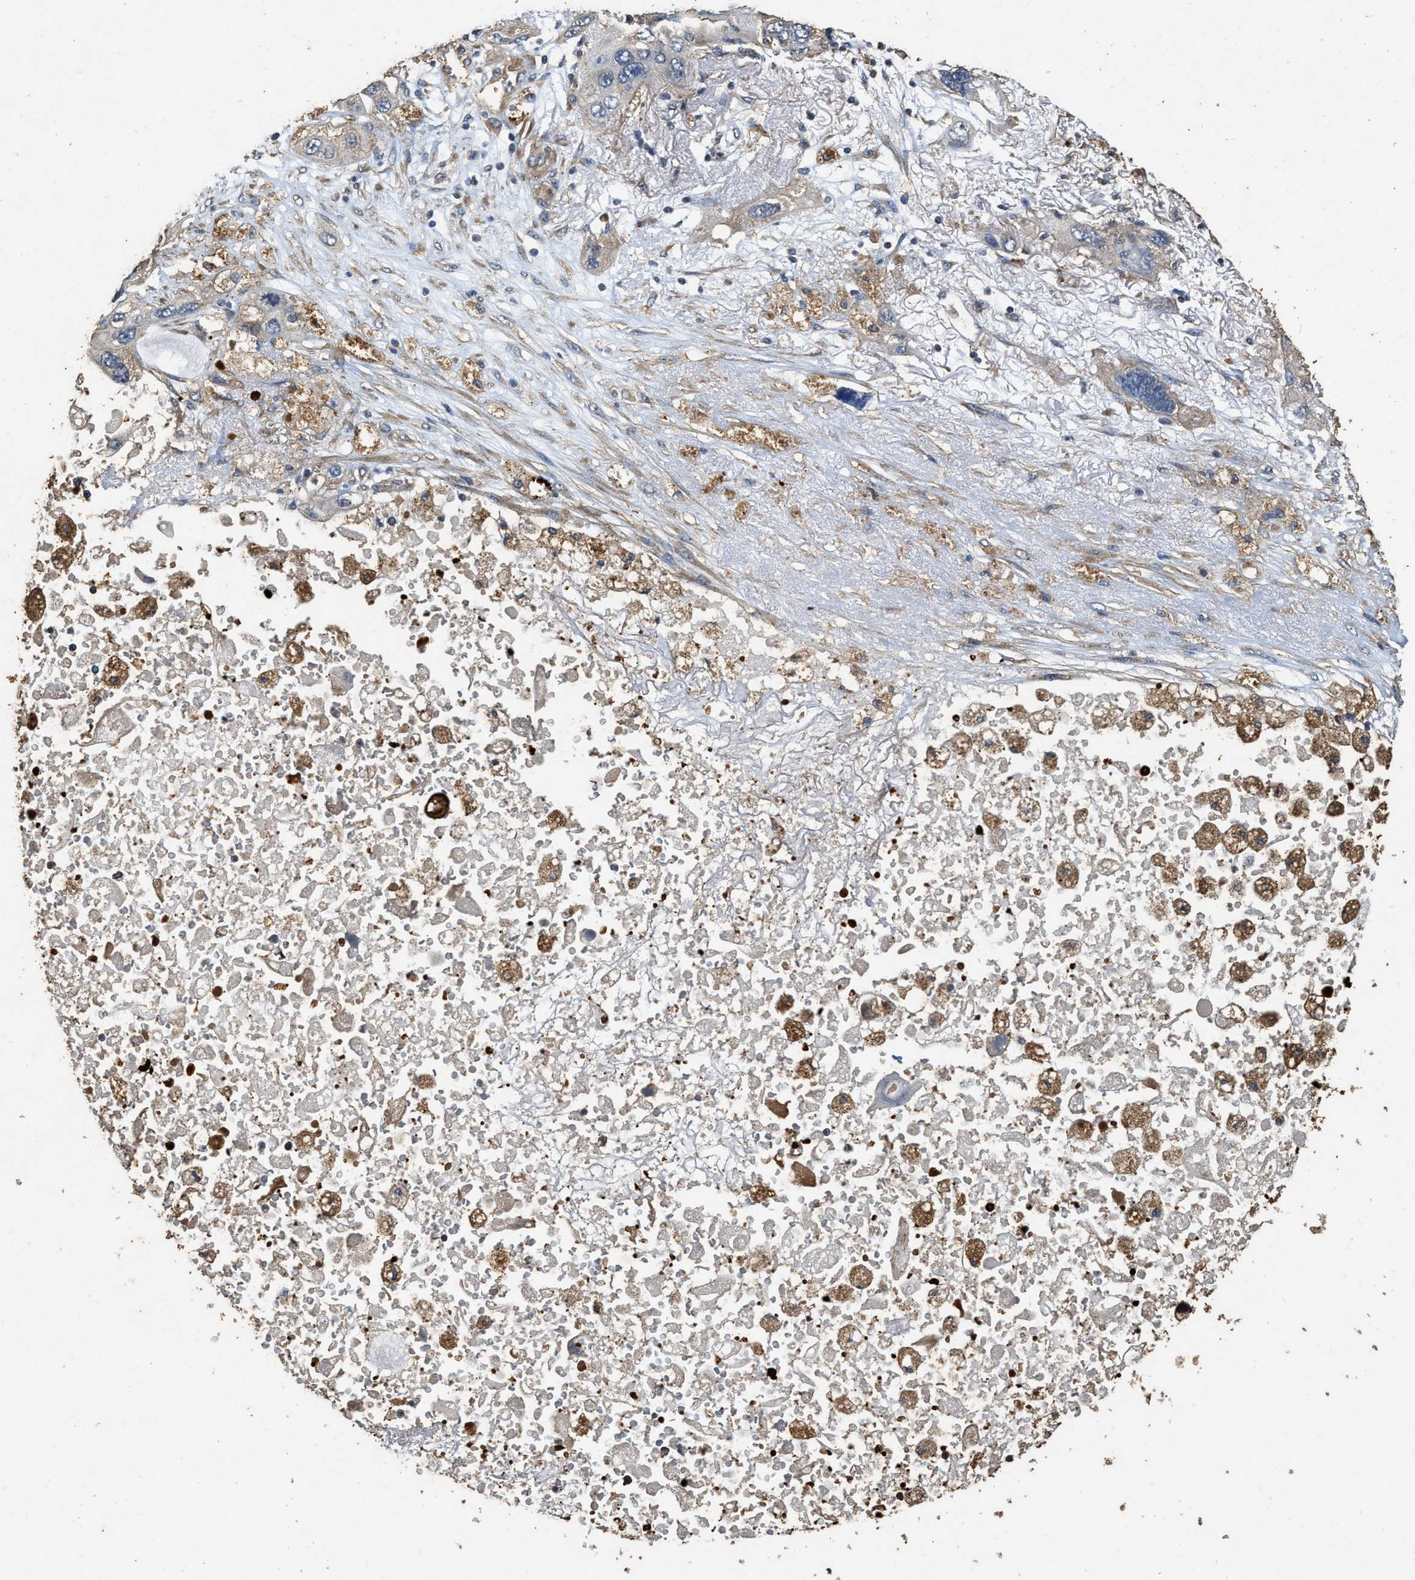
{"staining": {"intensity": "negative", "quantity": "none", "location": "none"}, "tissue": "lung cancer", "cell_type": "Tumor cells", "image_type": "cancer", "snomed": [{"axis": "morphology", "description": "Squamous cell carcinoma, NOS"}, {"axis": "topography", "description": "Lung"}], "caption": "Micrograph shows no protein positivity in tumor cells of lung cancer (squamous cell carcinoma) tissue.", "gene": "MIB1", "patient": {"sex": "female", "age": 73}}